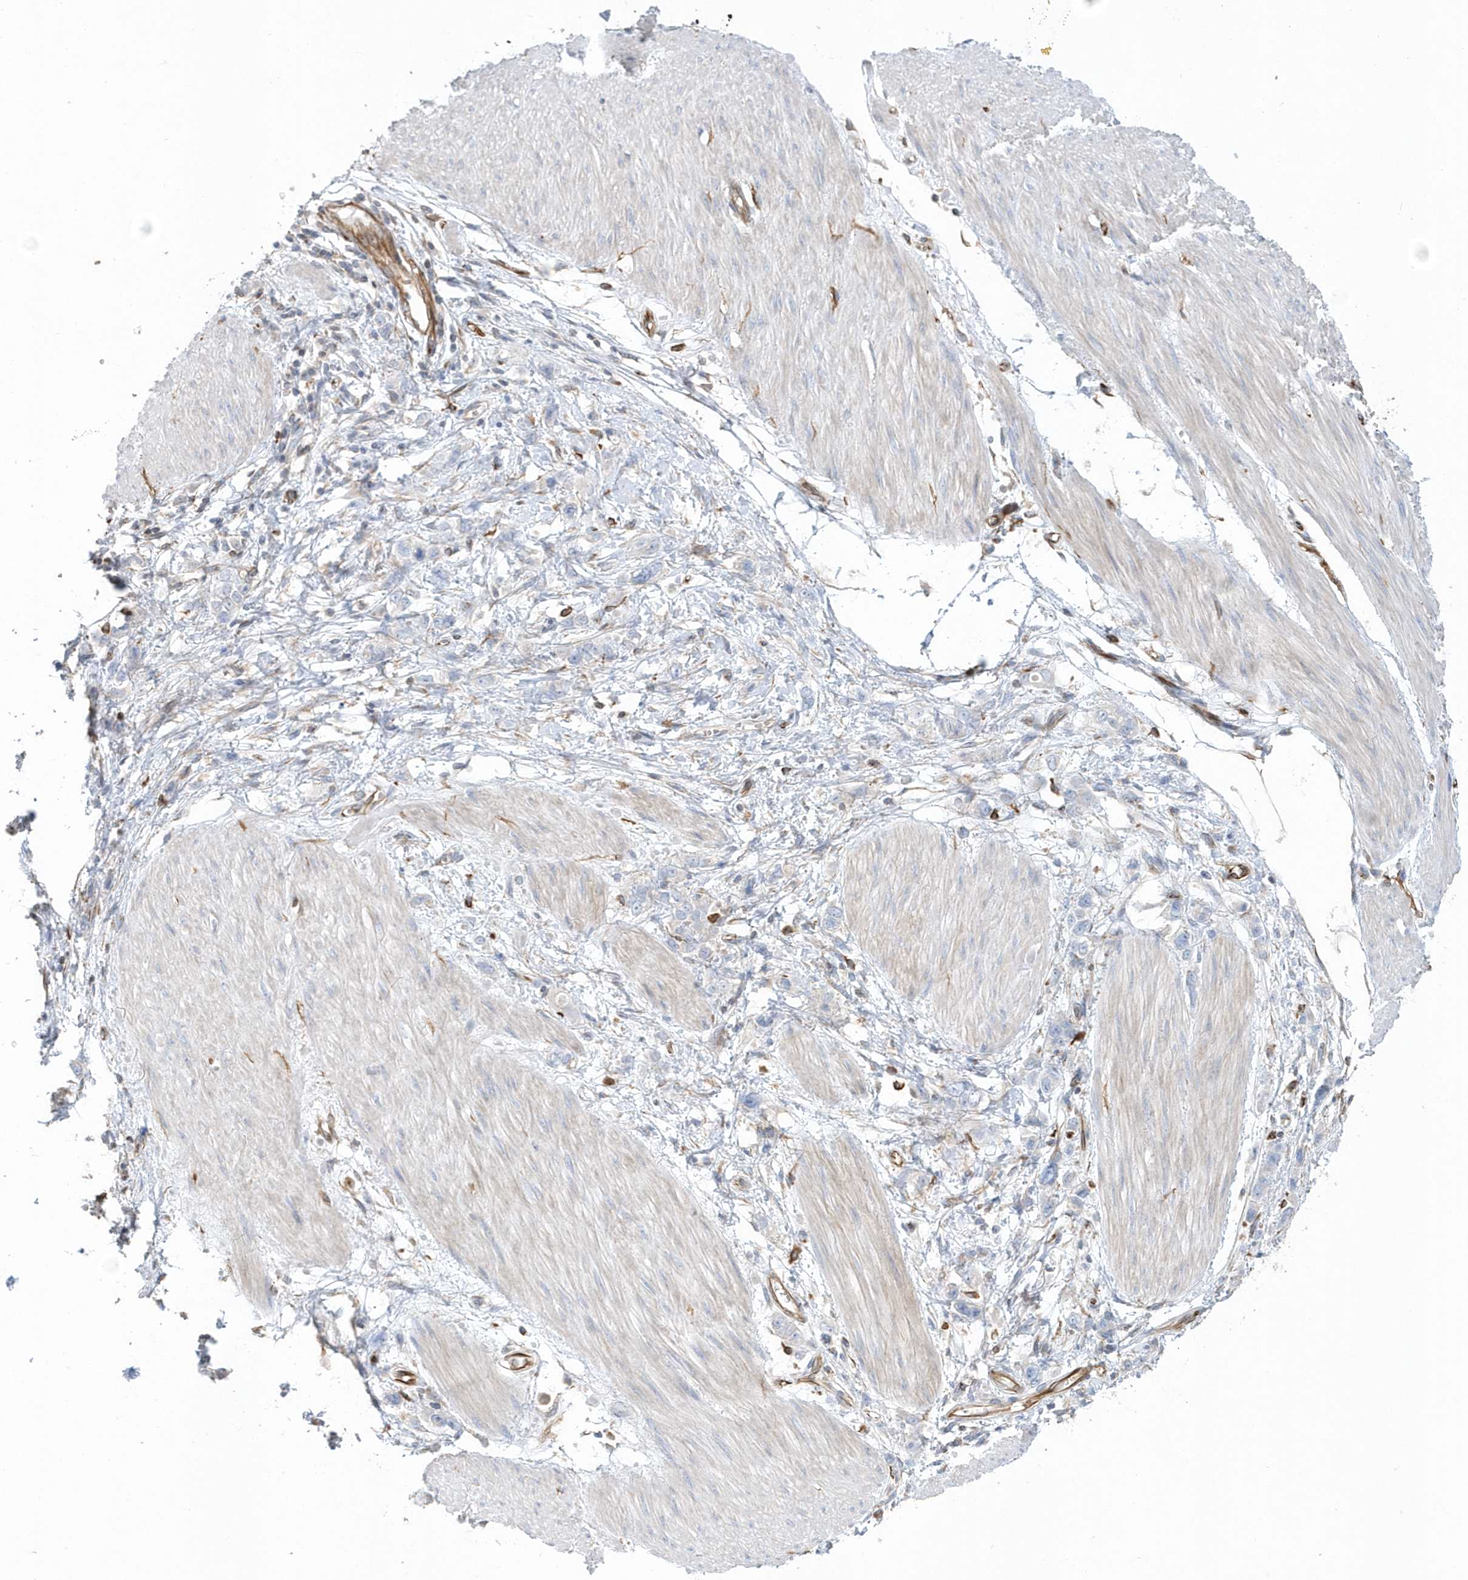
{"staining": {"intensity": "negative", "quantity": "none", "location": "none"}, "tissue": "stomach cancer", "cell_type": "Tumor cells", "image_type": "cancer", "snomed": [{"axis": "morphology", "description": "Adenocarcinoma, NOS"}, {"axis": "topography", "description": "Stomach"}], "caption": "A micrograph of human stomach adenocarcinoma is negative for staining in tumor cells. Brightfield microscopy of IHC stained with DAB (brown) and hematoxylin (blue), captured at high magnification.", "gene": "RAB17", "patient": {"sex": "female", "age": 76}}